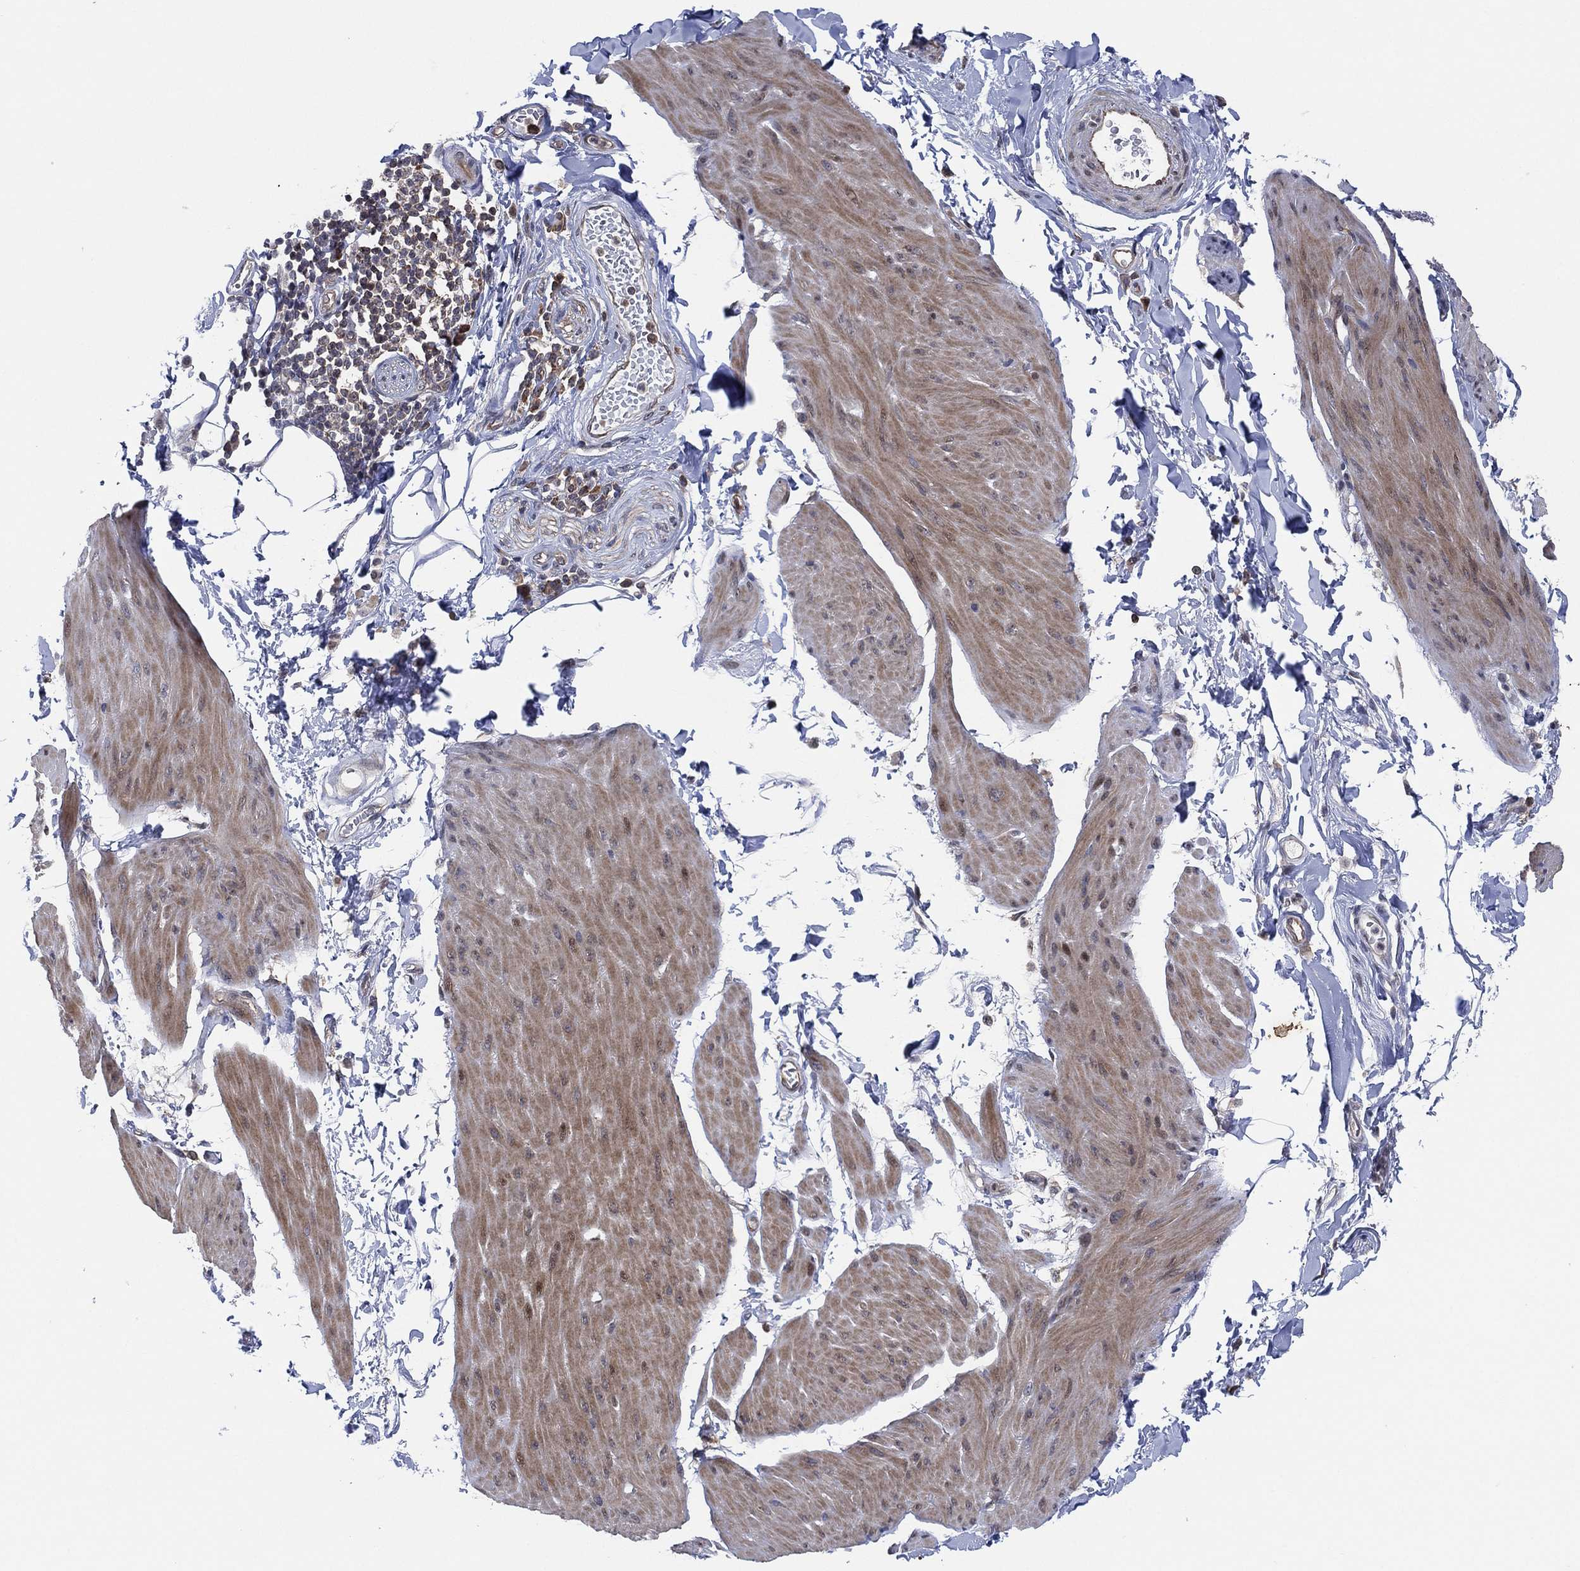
{"staining": {"intensity": "weak", "quantity": "25%-75%", "location": "cytoplasmic/membranous"}, "tissue": "smooth muscle", "cell_type": "Smooth muscle cells", "image_type": "normal", "snomed": [{"axis": "morphology", "description": "Normal tissue, NOS"}, {"axis": "topography", "description": "Adipose tissue"}, {"axis": "topography", "description": "Smooth muscle"}, {"axis": "topography", "description": "Peripheral nerve tissue"}], "caption": "Approximately 25%-75% of smooth muscle cells in normal human smooth muscle reveal weak cytoplasmic/membranous protein expression as visualized by brown immunohistochemical staining.", "gene": "TMCO1", "patient": {"sex": "male", "age": 83}}